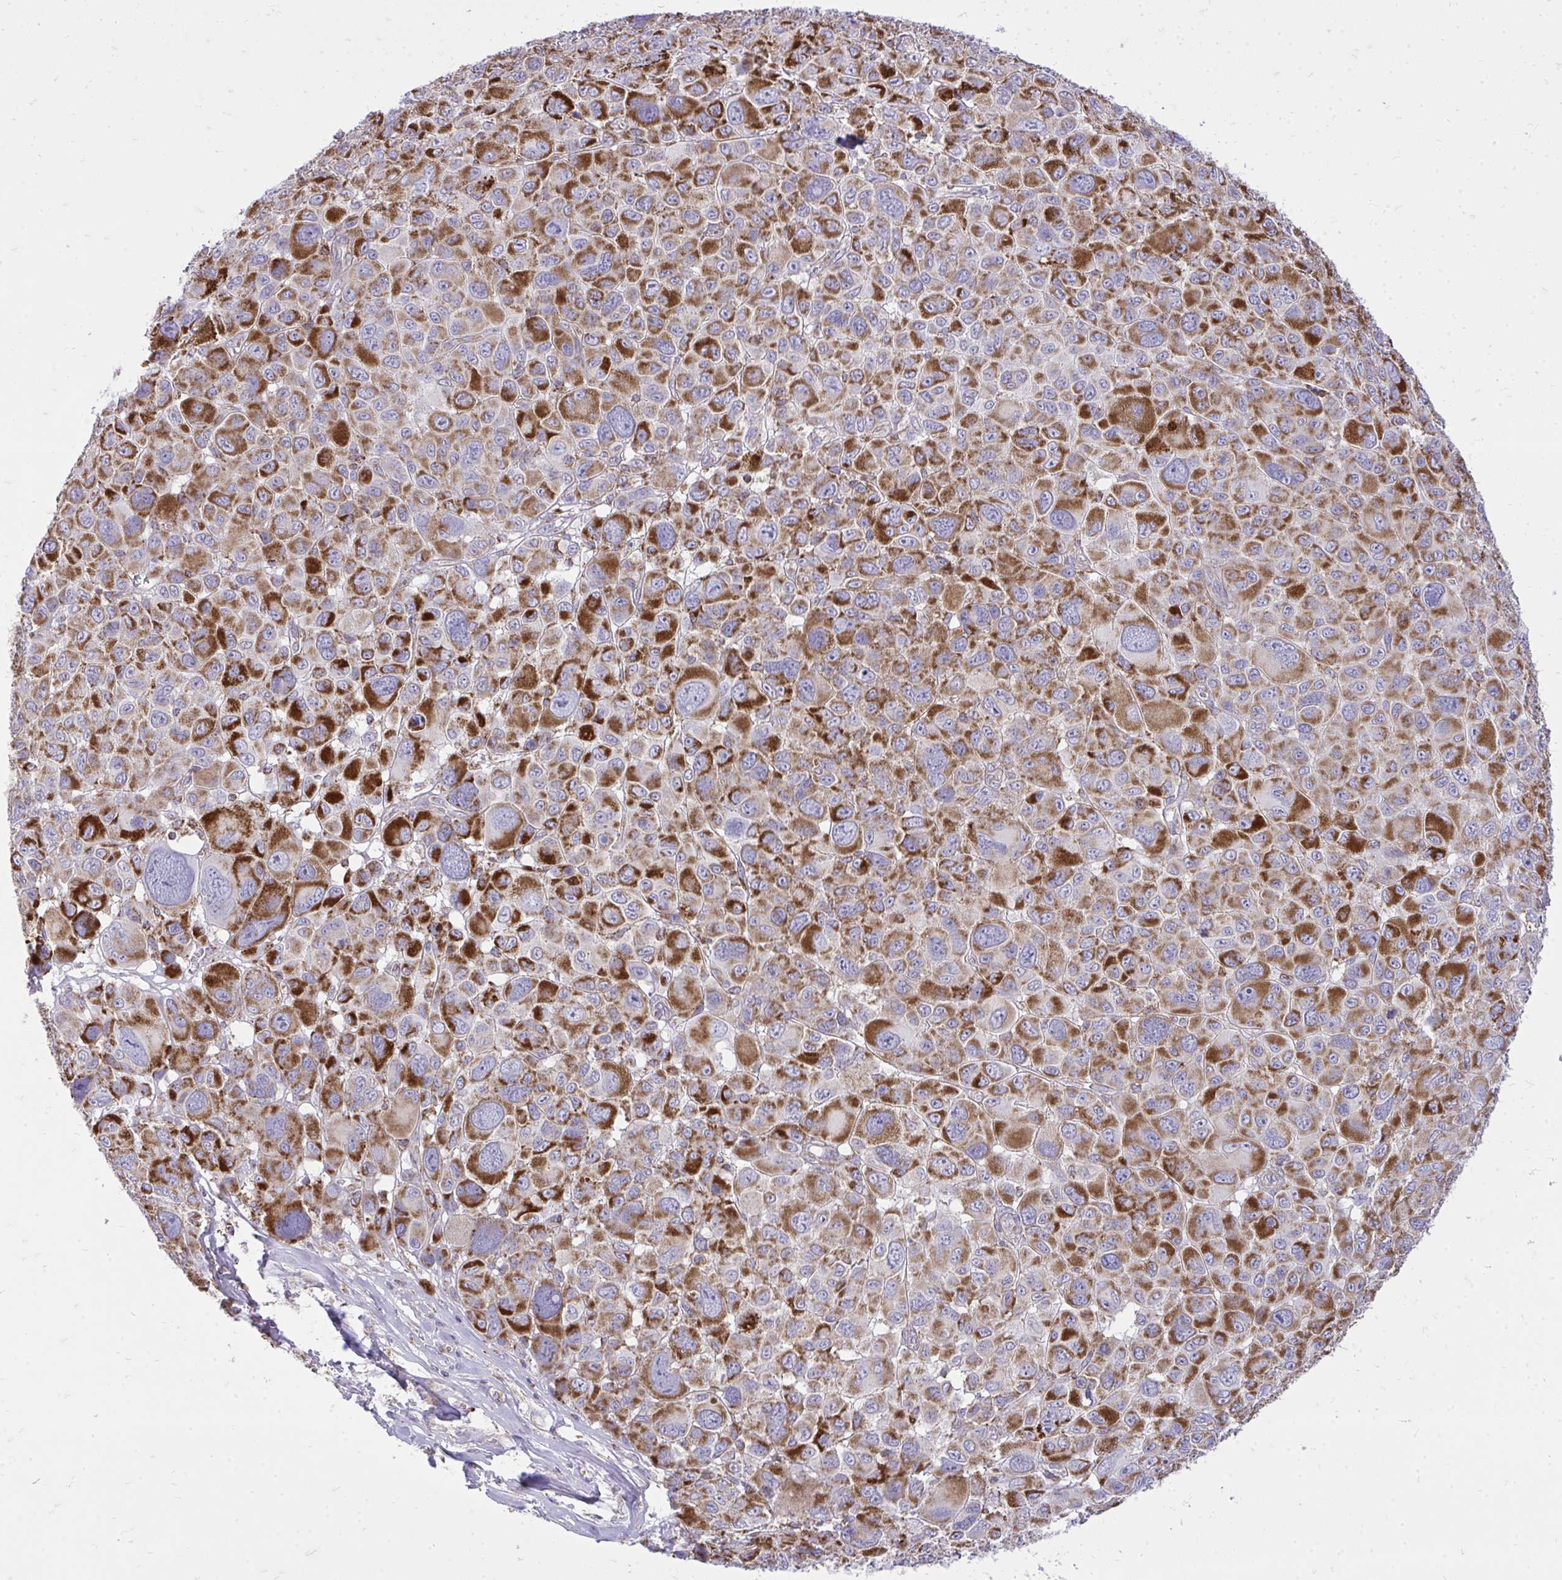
{"staining": {"intensity": "strong", "quantity": ">75%", "location": "cytoplasmic/membranous"}, "tissue": "melanoma", "cell_type": "Tumor cells", "image_type": "cancer", "snomed": [{"axis": "morphology", "description": "Malignant melanoma, NOS"}, {"axis": "topography", "description": "Skin"}], "caption": "Tumor cells reveal high levels of strong cytoplasmic/membranous expression in approximately >75% of cells in human melanoma.", "gene": "SPTBN2", "patient": {"sex": "female", "age": 66}}